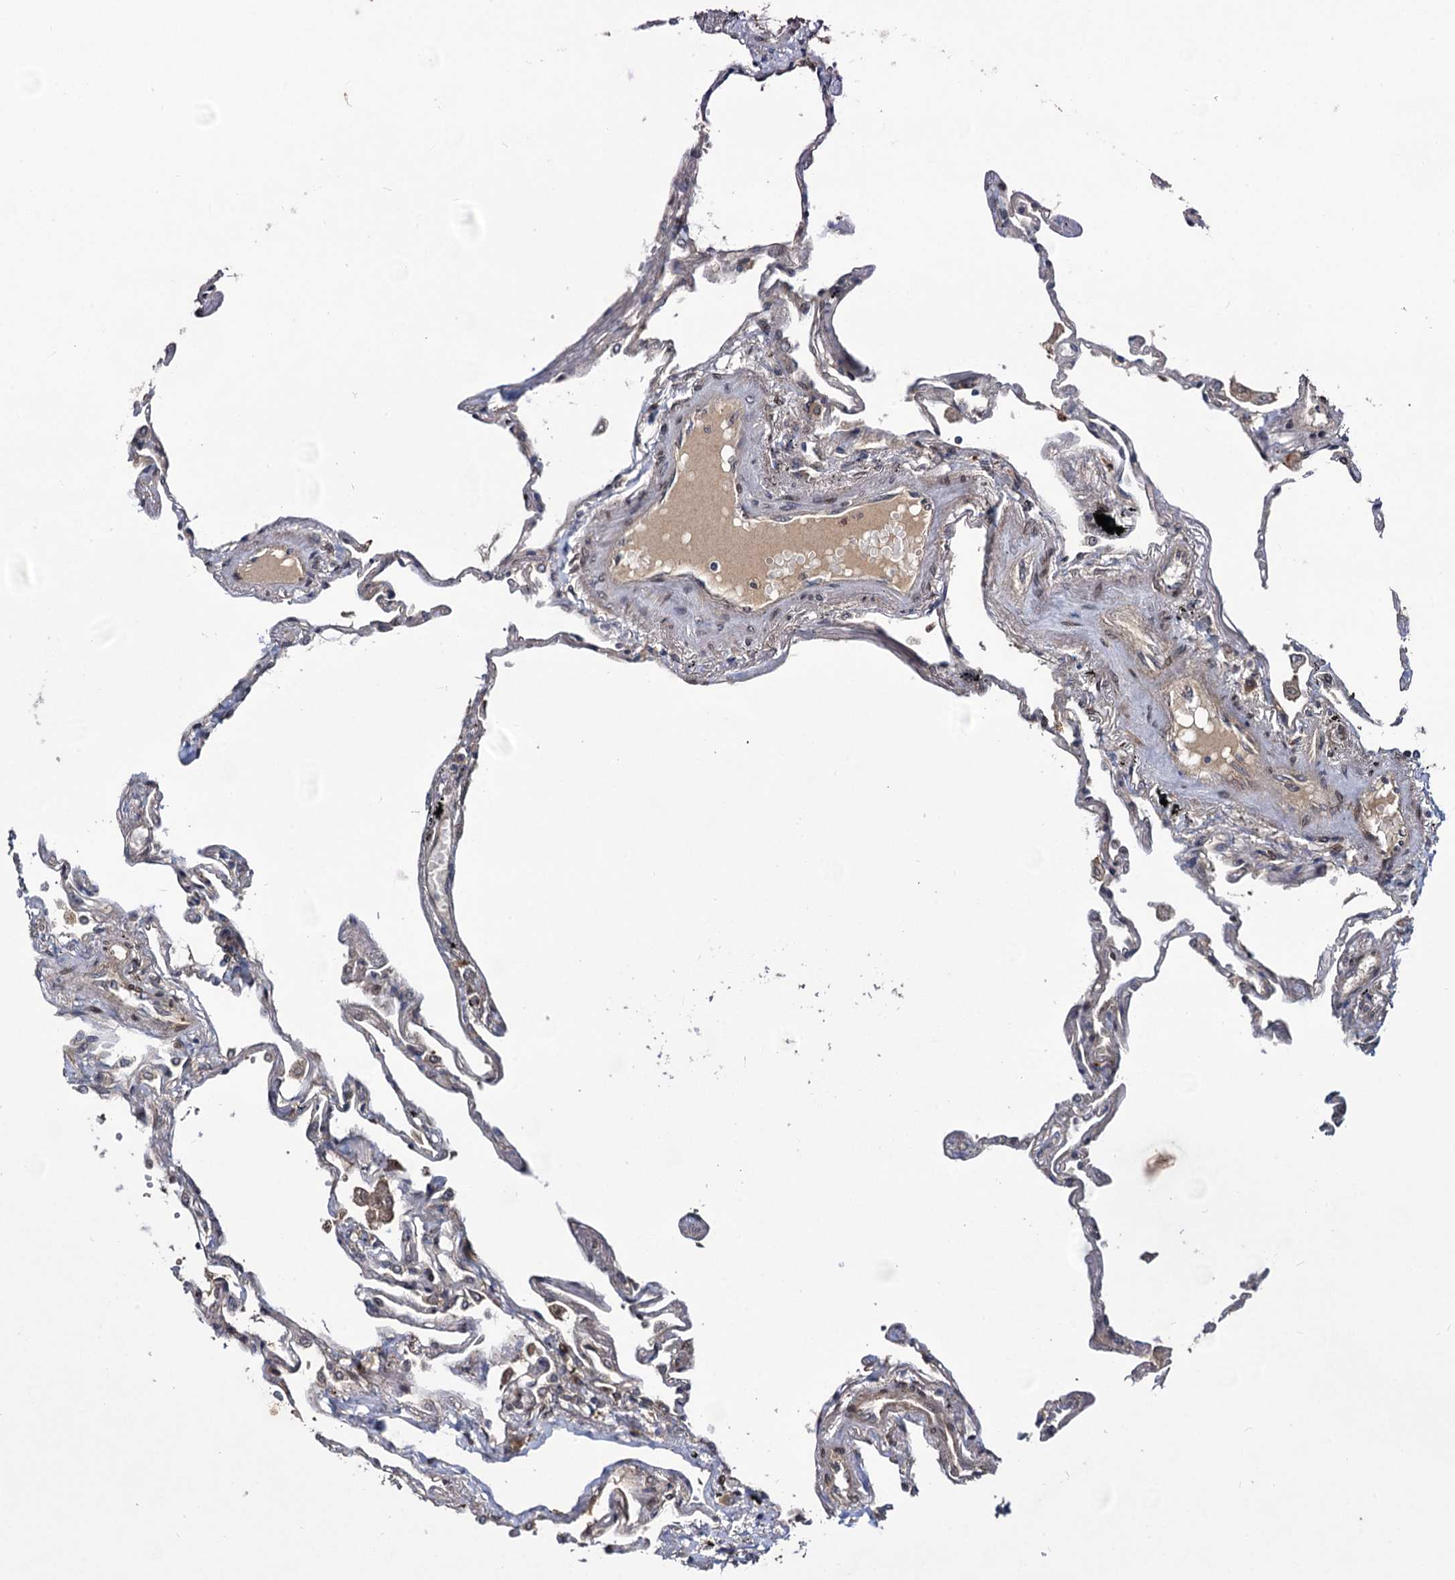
{"staining": {"intensity": "weak", "quantity": "25%-75%", "location": "cytoplasmic/membranous"}, "tissue": "lung", "cell_type": "Alveolar cells", "image_type": "normal", "snomed": [{"axis": "morphology", "description": "Normal tissue, NOS"}, {"axis": "topography", "description": "Lung"}], "caption": "A low amount of weak cytoplasmic/membranous positivity is seen in about 25%-75% of alveolar cells in unremarkable lung.", "gene": "DCP1B", "patient": {"sex": "female", "age": 67}}